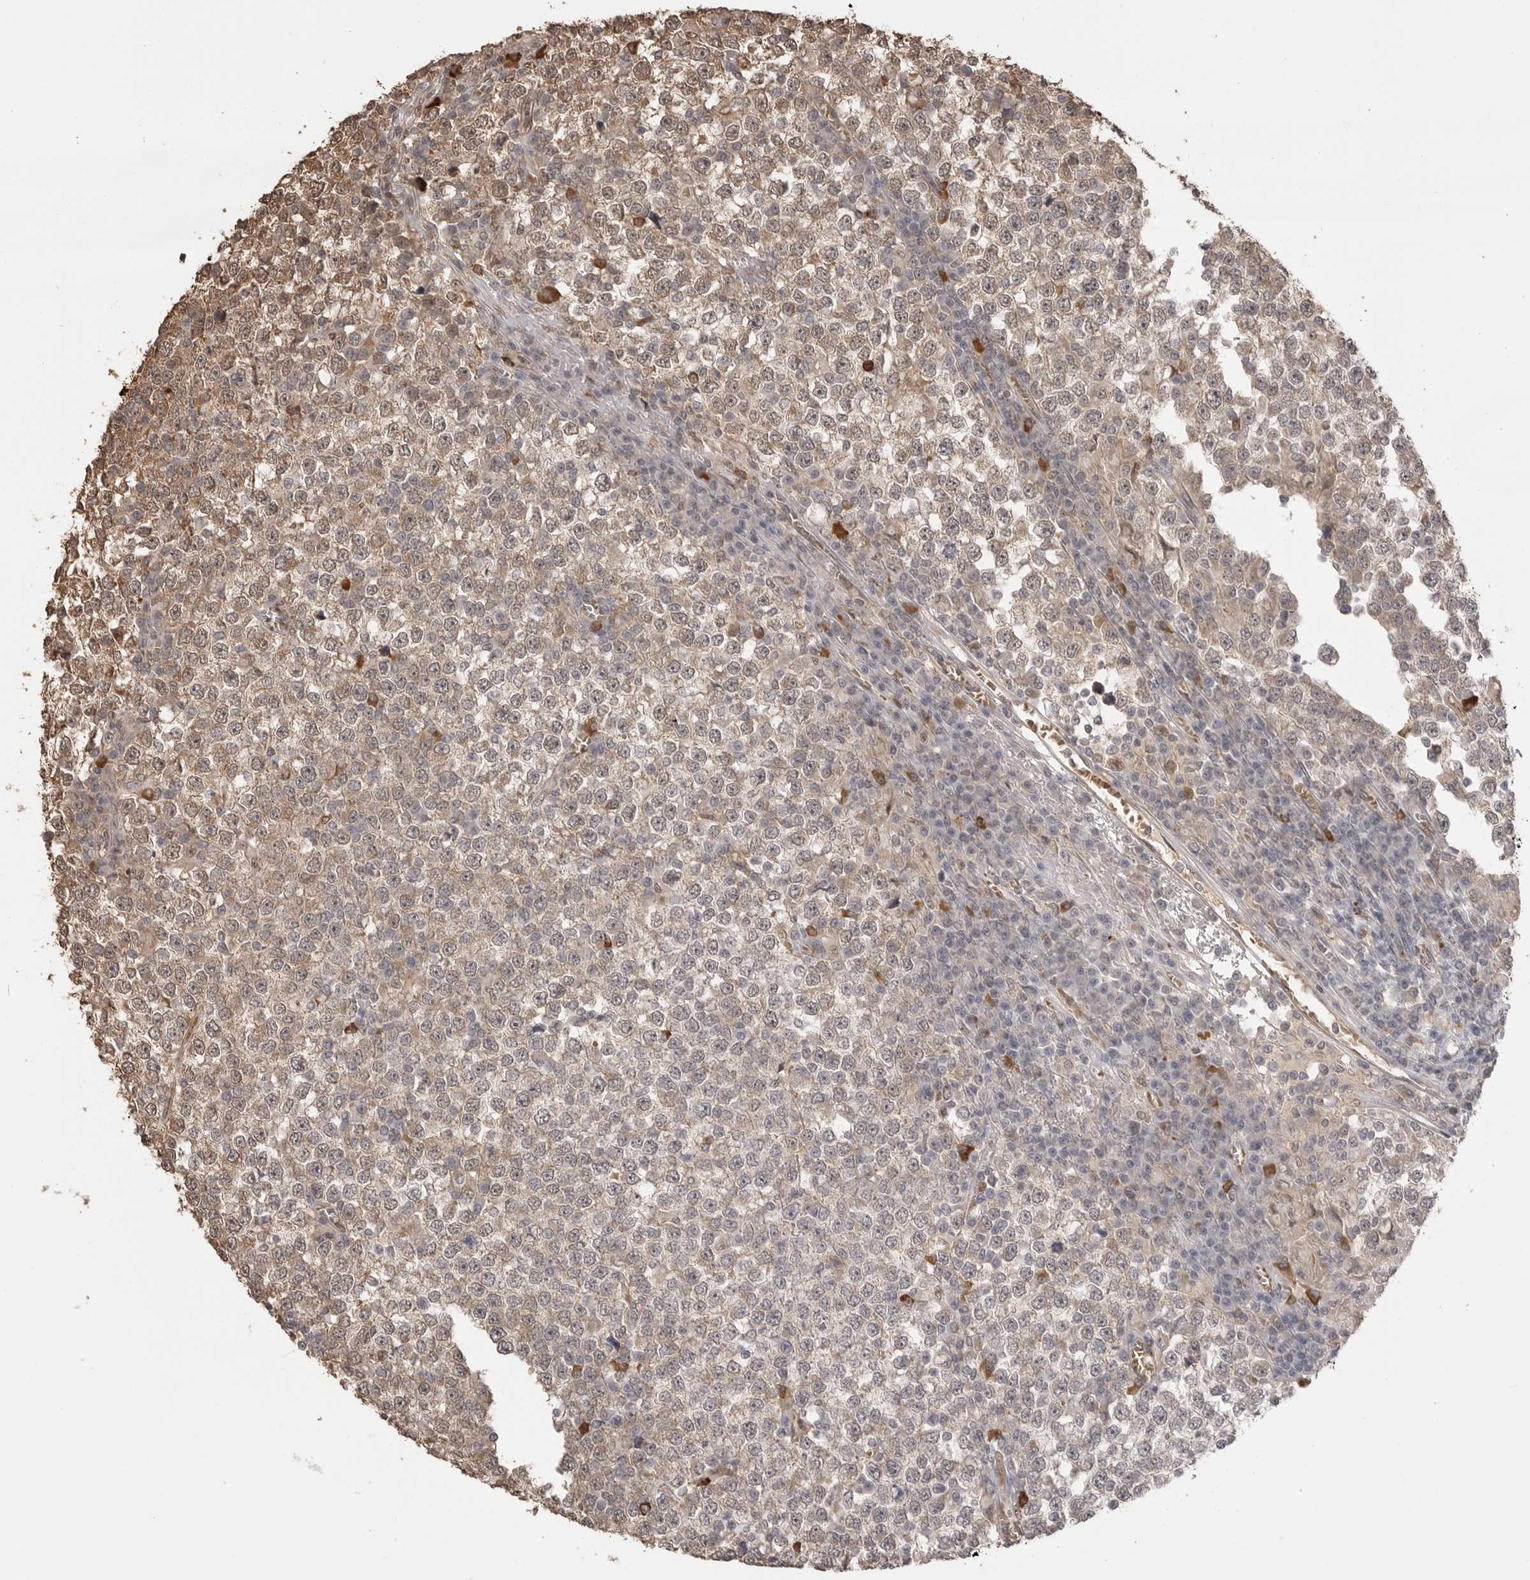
{"staining": {"intensity": "weak", "quantity": "25%-75%", "location": "cytoplasmic/membranous"}, "tissue": "testis cancer", "cell_type": "Tumor cells", "image_type": "cancer", "snomed": [{"axis": "morphology", "description": "Seminoma, NOS"}, {"axis": "topography", "description": "Testis"}], "caption": "Protein staining shows weak cytoplasmic/membranous staining in about 25%-75% of tumor cells in testis cancer (seminoma). The staining was performed using DAB (3,3'-diaminobenzidine) to visualize the protein expression in brown, while the nuclei were stained in blue with hematoxylin (Magnification: 20x).", "gene": "ASPSCR1", "patient": {"sex": "male", "age": 65}}